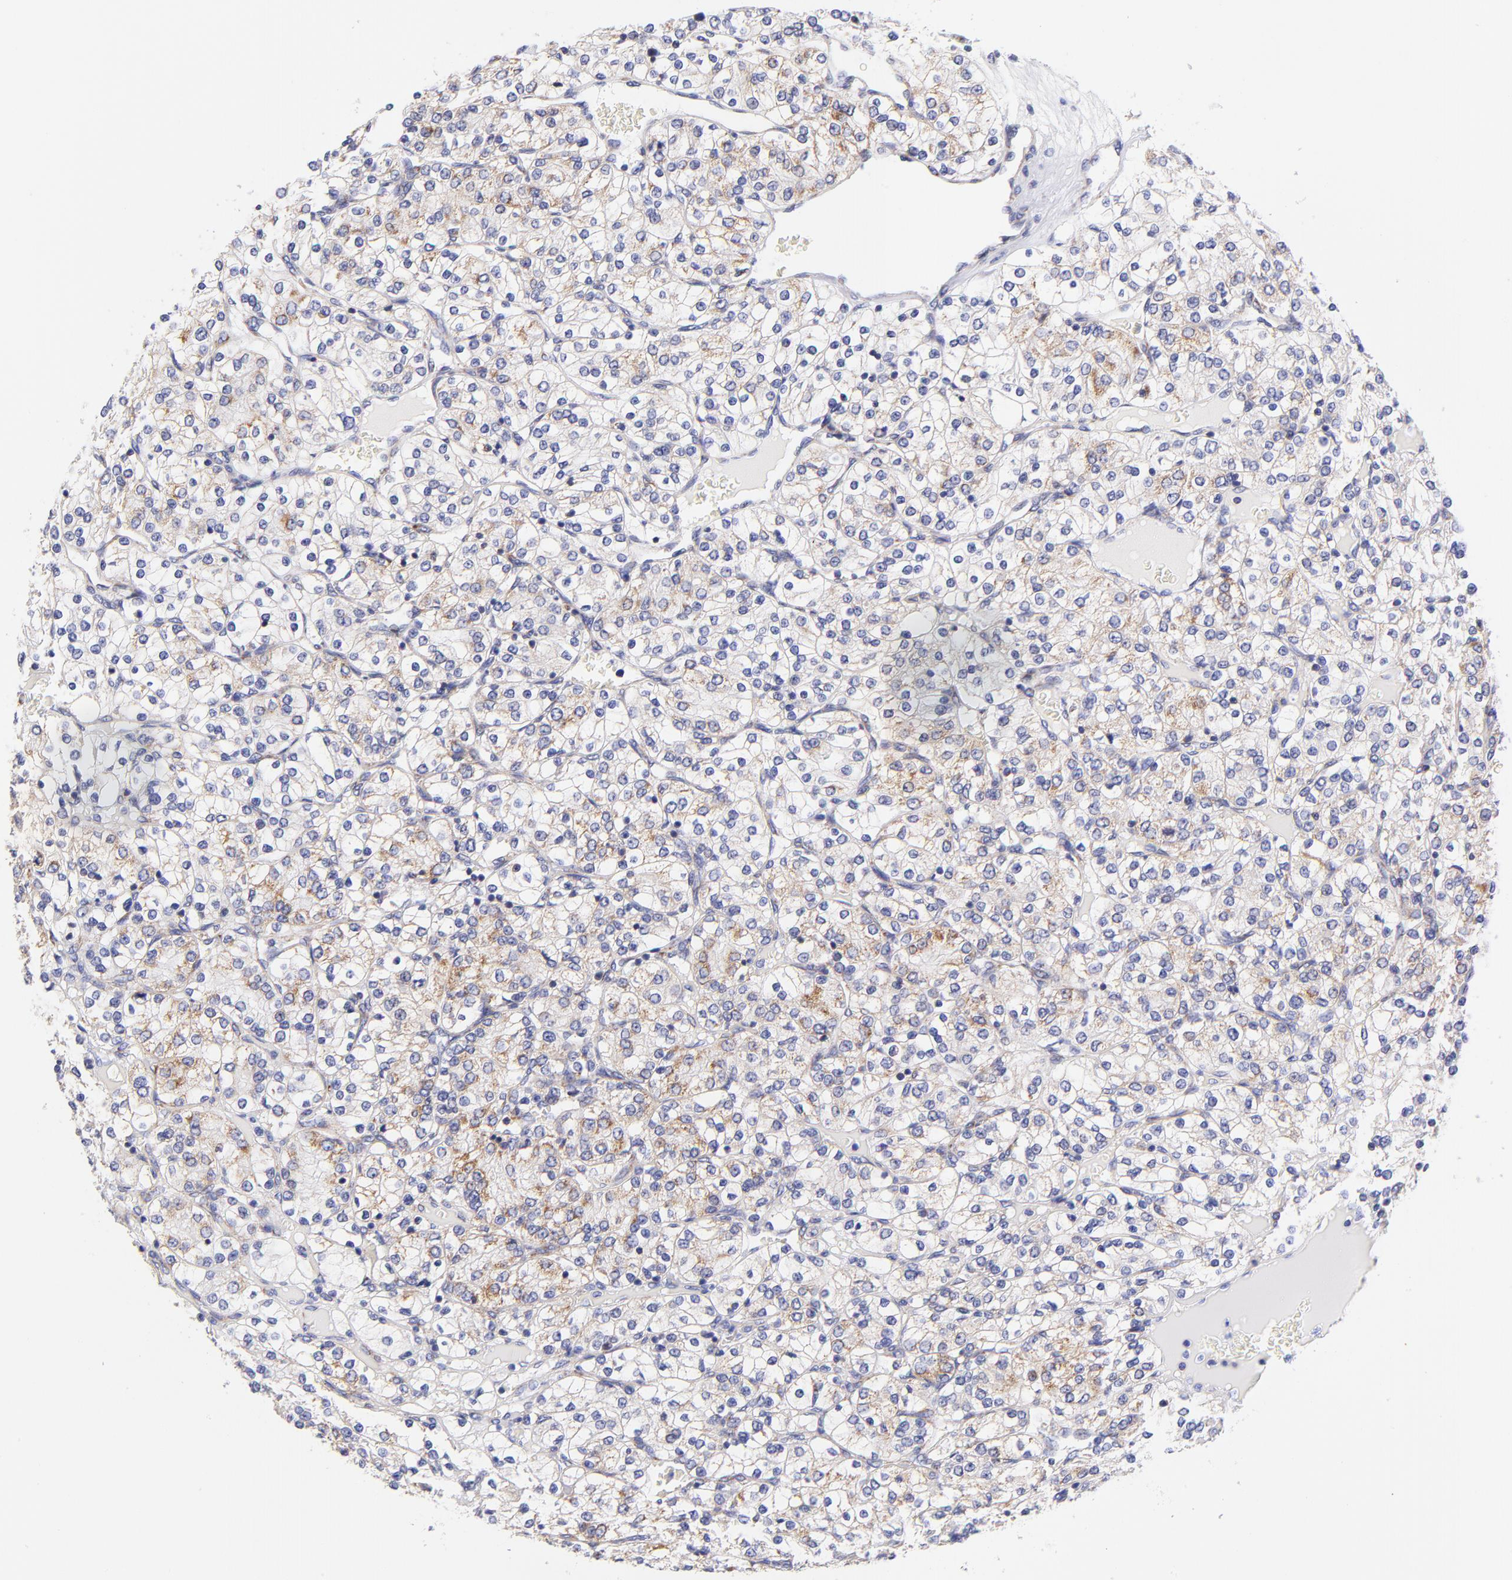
{"staining": {"intensity": "weak", "quantity": "<25%", "location": "cytoplasmic/membranous"}, "tissue": "renal cancer", "cell_type": "Tumor cells", "image_type": "cancer", "snomed": [{"axis": "morphology", "description": "Adenocarcinoma, NOS"}, {"axis": "topography", "description": "Kidney"}], "caption": "Tumor cells show no significant protein positivity in renal adenocarcinoma. (DAB (3,3'-diaminobenzidine) IHC, high magnification).", "gene": "NDUFB7", "patient": {"sex": "female", "age": 62}}